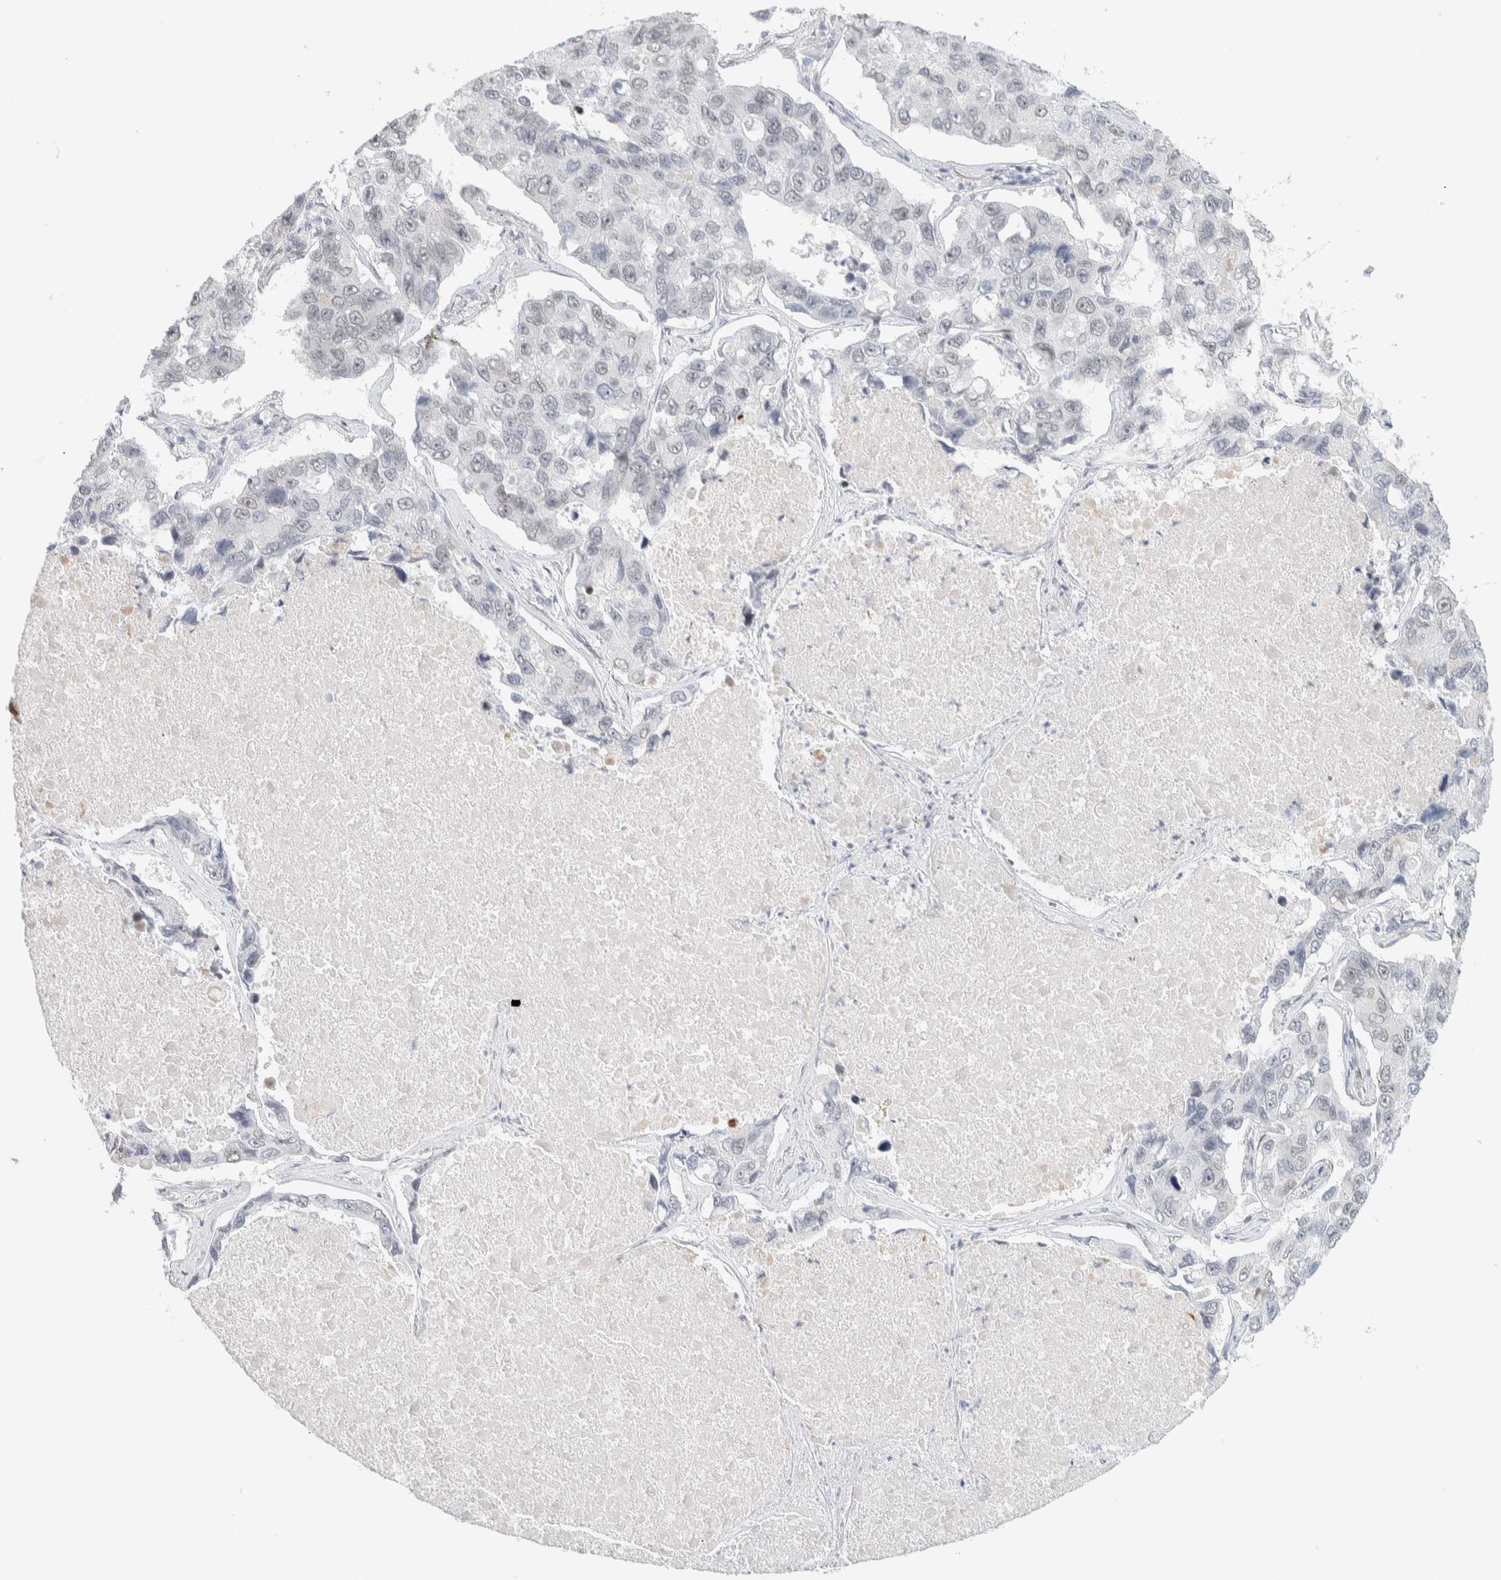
{"staining": {"intensity": "negative", "quantity": "none", "location": "none"}, "tissue": "lung cancer", "cell_type": "Tumor cells", "image_type": "cancer", "snomed": [{"axis": "morphology", "description": "Adenocarcinoma, NOS"}, {"axis": "topography", "description": "Lung"}], "caption": "Protein analysis of adenocarcinoma (lung) demonstrates no significant expression in tumor cells.", "gene": "CDH17", "patient": {"sex": "male", "age": 64}}